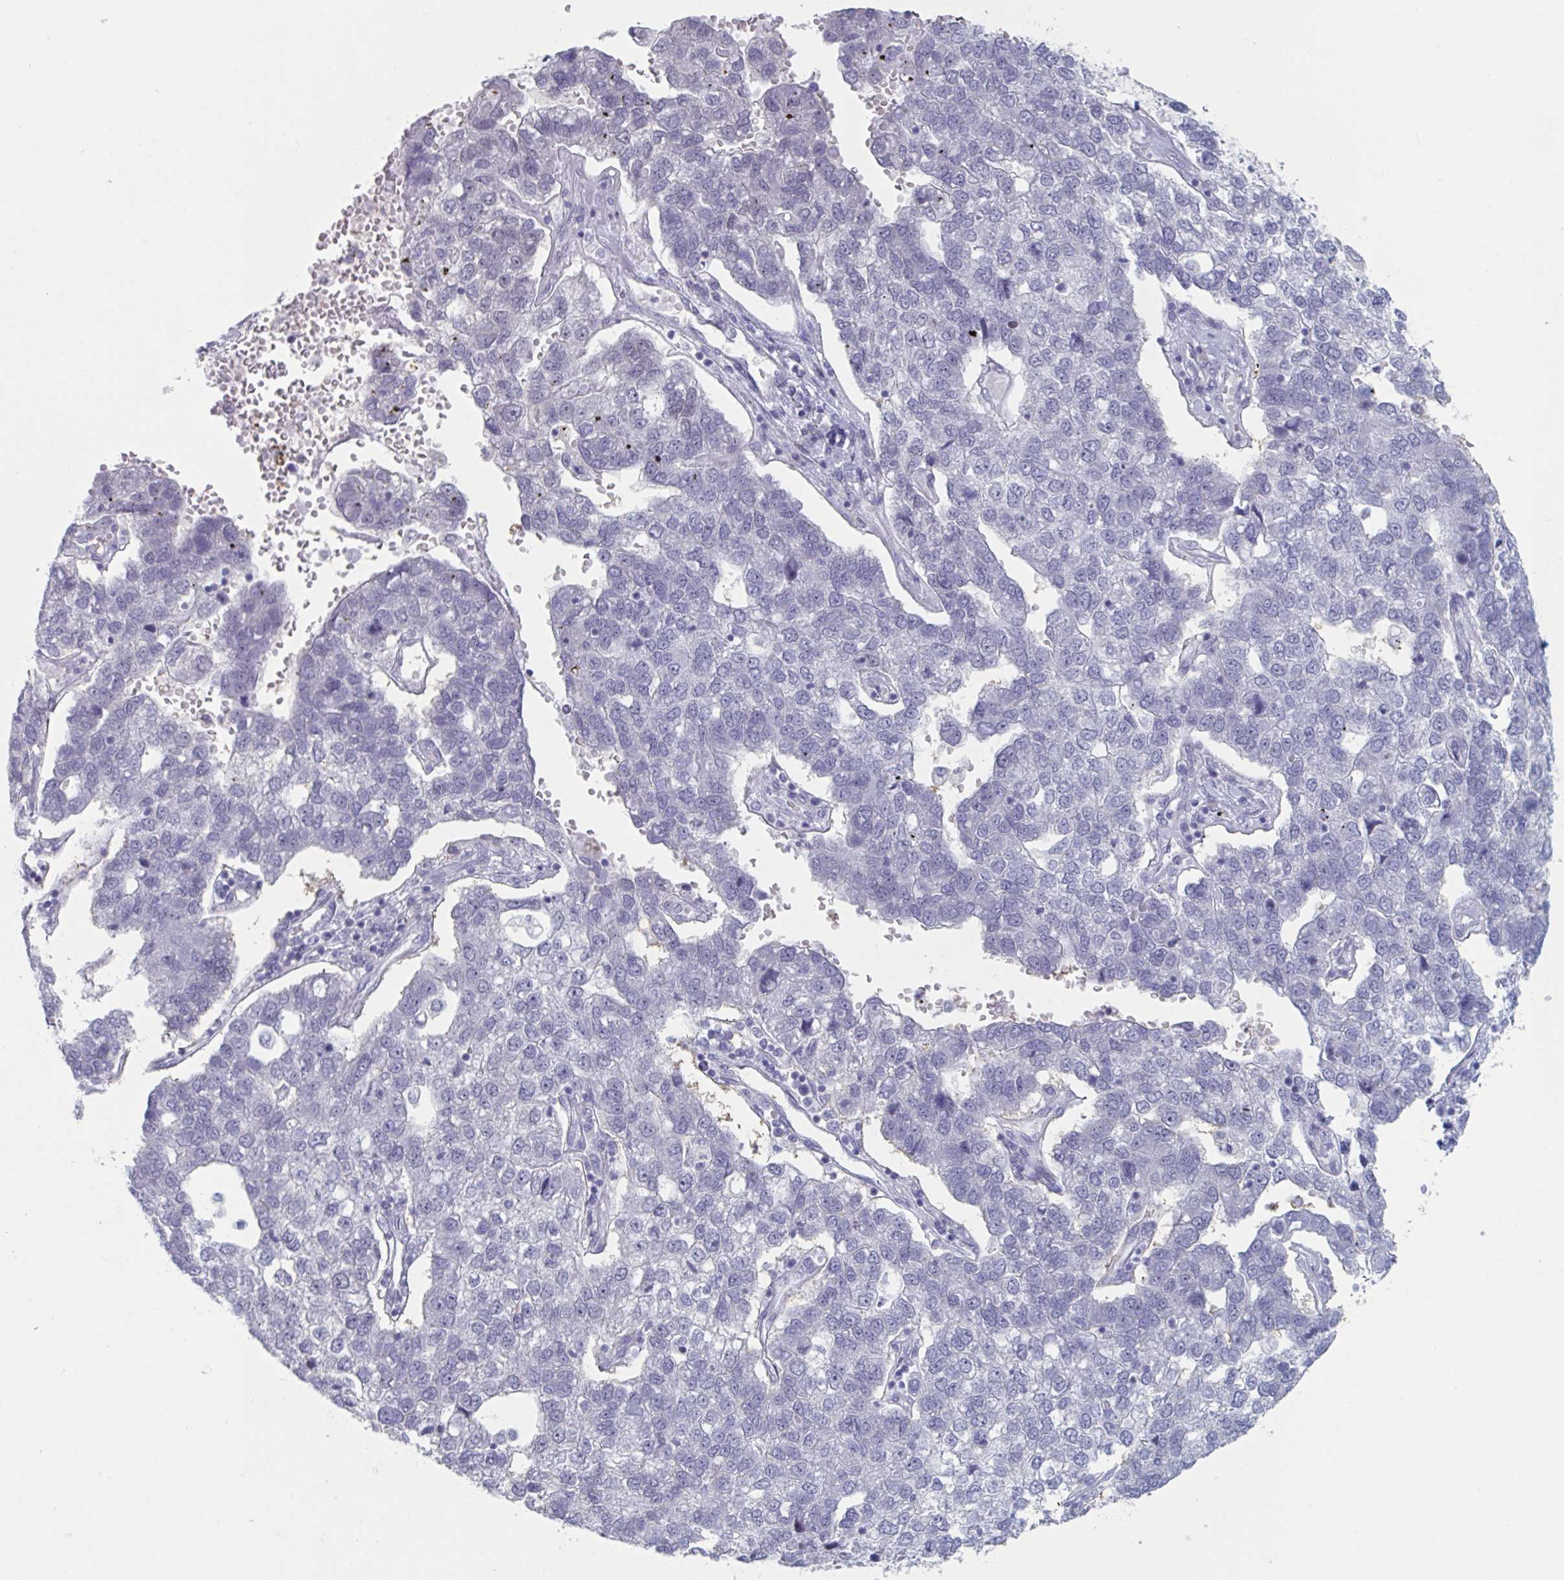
{"staining": {"intensity": "negative", "quantity": "none", "location": "none"}, "tissue": "pancreatic cancer", "cell_type": "Tumor cells", "image_type": "cancer", "snomed": [{"axis": "morphology", "description": "Adenocarcinoma, NOS"}, {"axis": "topography", "description": "Pancreas"}], "caption": "Immunohistochemistry photomicrograph of pancreatic cancer stained for a protein (brown), which displays no positivity in tumor cells. (IHC, brightfield microscopy, high magnification).", "gene": "FOXA1", "patient": {"sex": "female", "age": 61}}